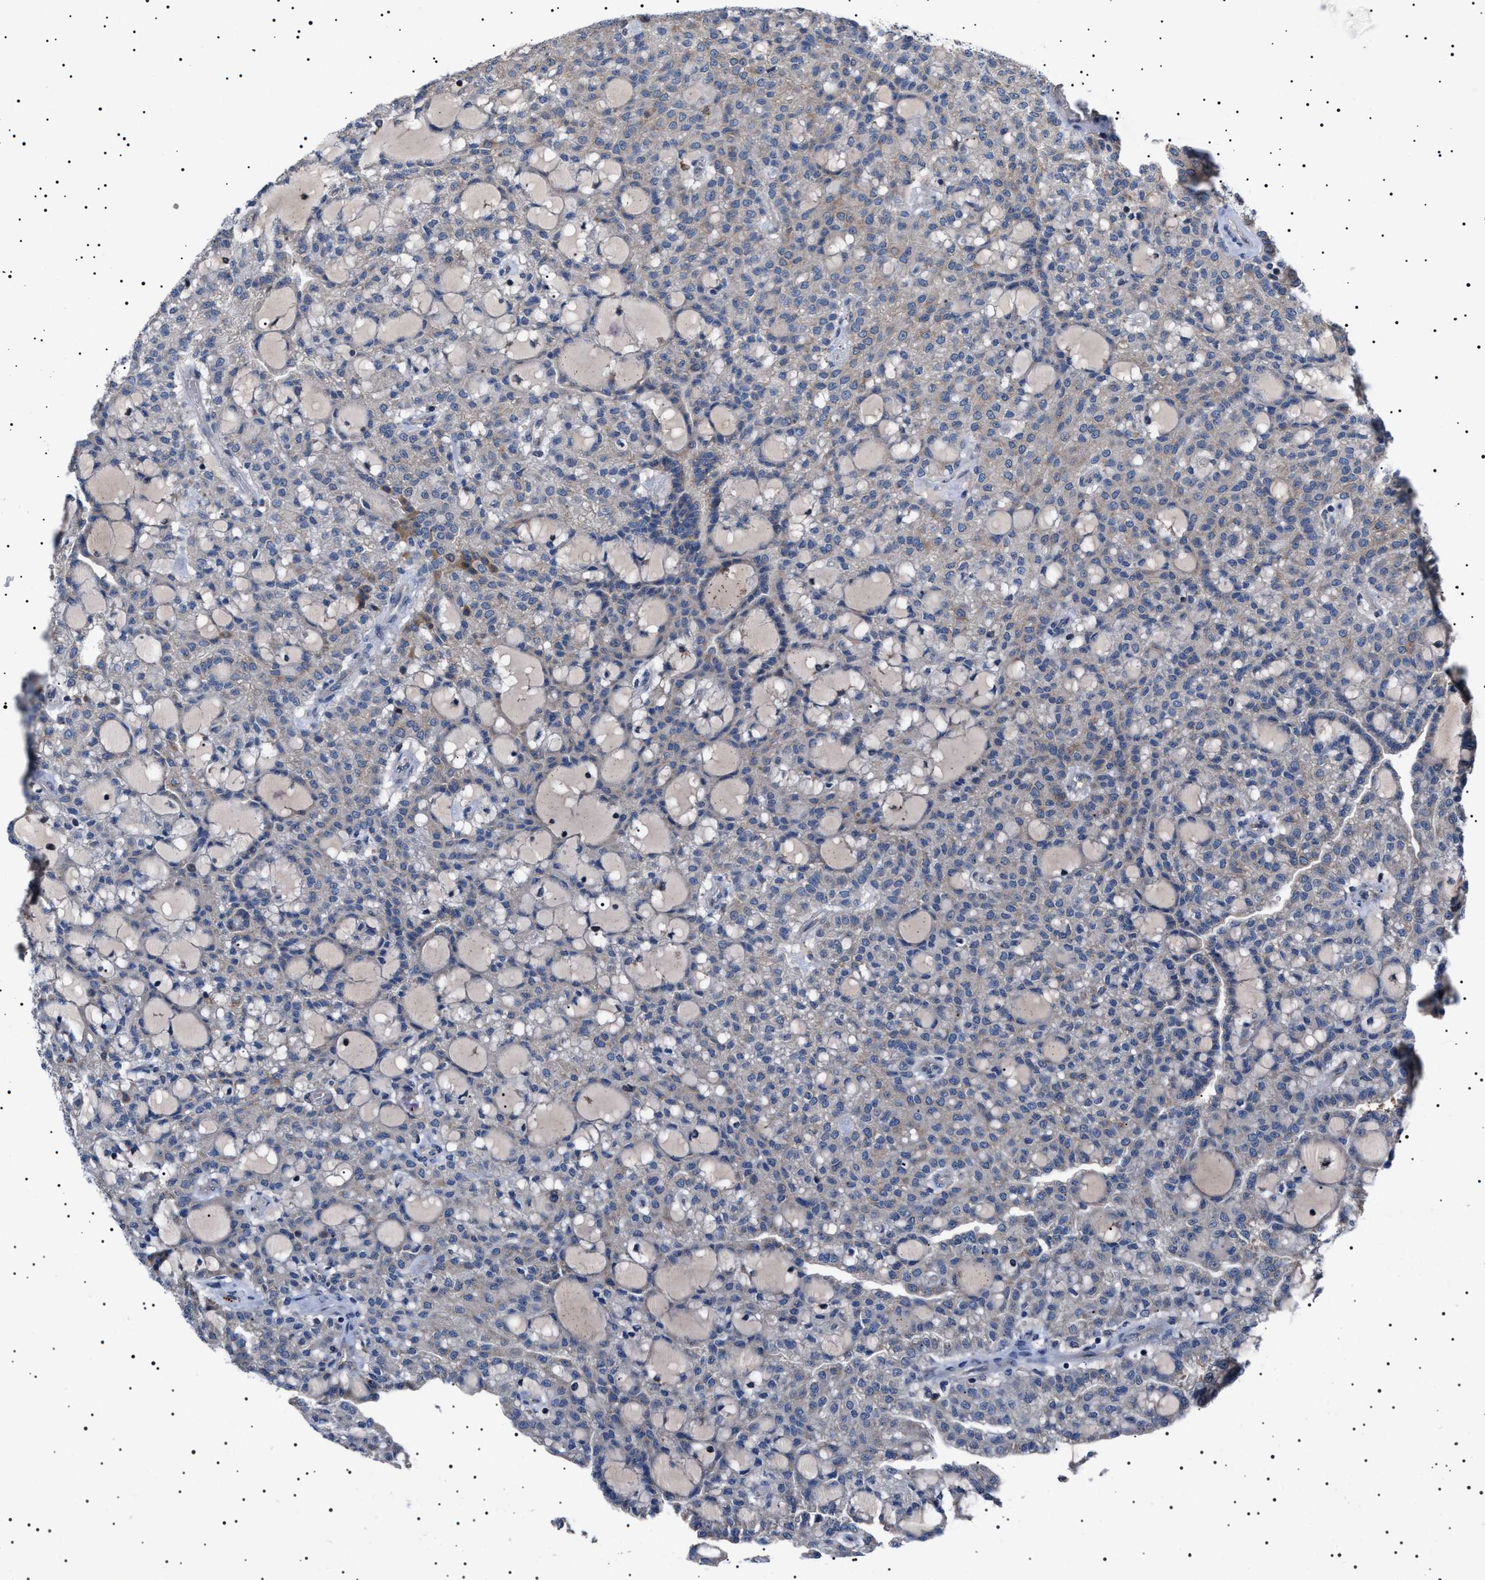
{"staining": {"intensity": "negative", "quantity": "none", "location": "none"}, "tissue": "renal cancer", "cell_type": "Tumor cells", "image_type": "cancer", "snomed": [{"axis": "morphology", "description": "Adenocarcinoma, NOS"}, {"axis": "topography", "description": "Kidney"}], "caption": "This photomicrograph is of renal adenocarcinoma stained with immunohistochemistry to label a protein in brown with the nuclei are counter-stained blue. There is no expression in tumor cells.", "gene": "PTRH1", "patient": {"sex": "male", "age": 63}}